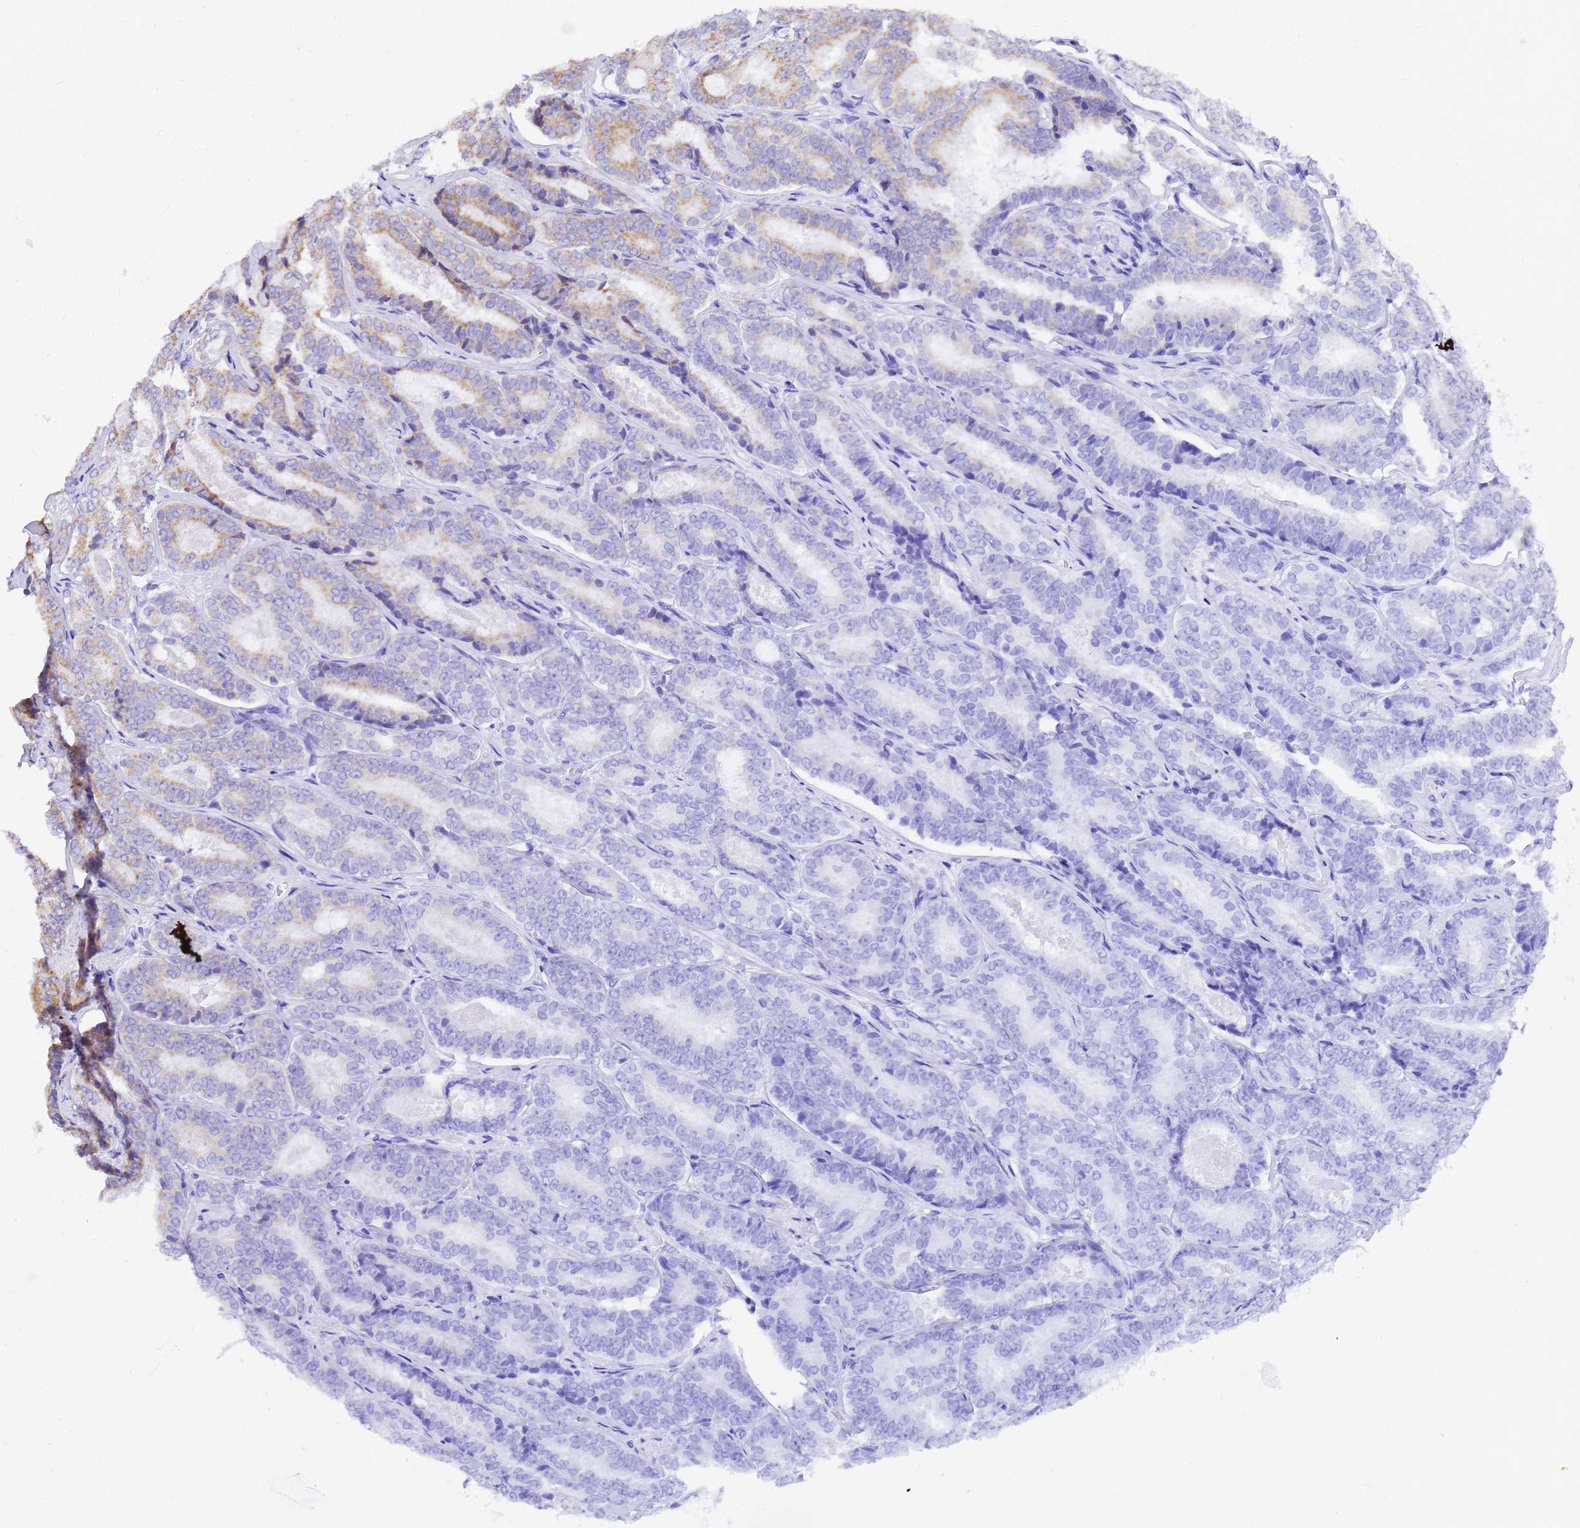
{"staining": {"intensity": "moderate", "quantity": "25%-75%", "location": "cytoplasmic/membranous"}, "tissue": "prostate cancer", "cell_type": "Tumor cells", "image_type": "cancer", "snomed": [{"axis": "morphology", "description": "Adenocarcinoma, High grade"}, {"axis": "topography", "description": "Prostate"}], "caption": "Moderate cytoplasmic/membranous protein staining is identified in about 25%-75% of tumor cells in high-grade adenocarcinoma (prostate). (Brightfield microscopy of DAB IHC at high magnification).", "gene": "MRPS26", "patient": {"sex": "male", "age": 72}}